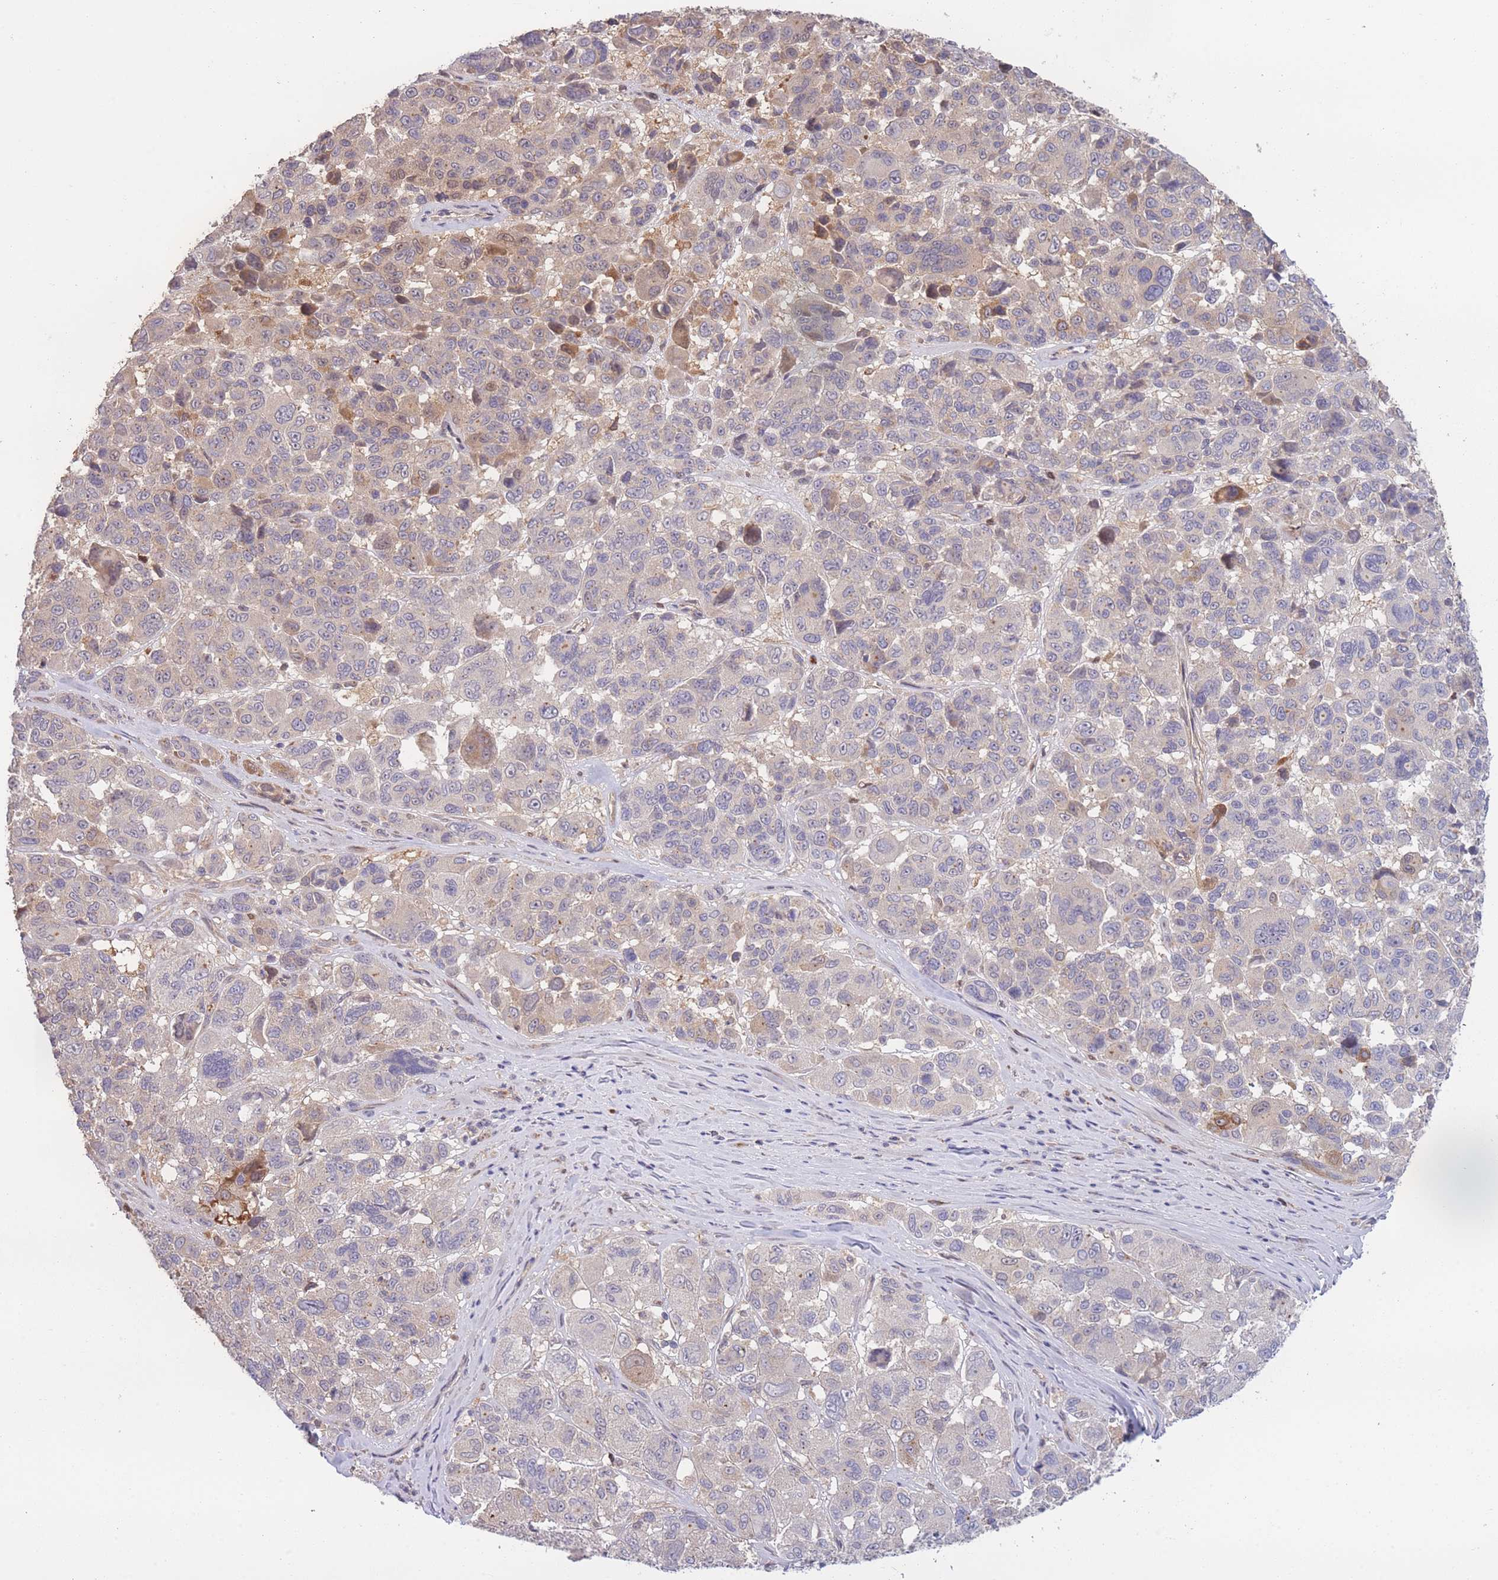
{"staining": {"intensity": "weak", "quantity": "<25%", "location": "cytoplasmic/membranous"}, "tissue": "melanoma", "cell_type": "Tumor cells", "image_type": "cancer", "snomed": [{"axis": "morphology", "description": "Malignant melanoma, NOS"}, {"axis": "topography", "description": "Skin"}], "caption": "Immunohistochemistry of human melanoma demonstrates no expression in tumor cells.", "gene": "STEAP3", "patient": {"sex": "female", "age": 66}}